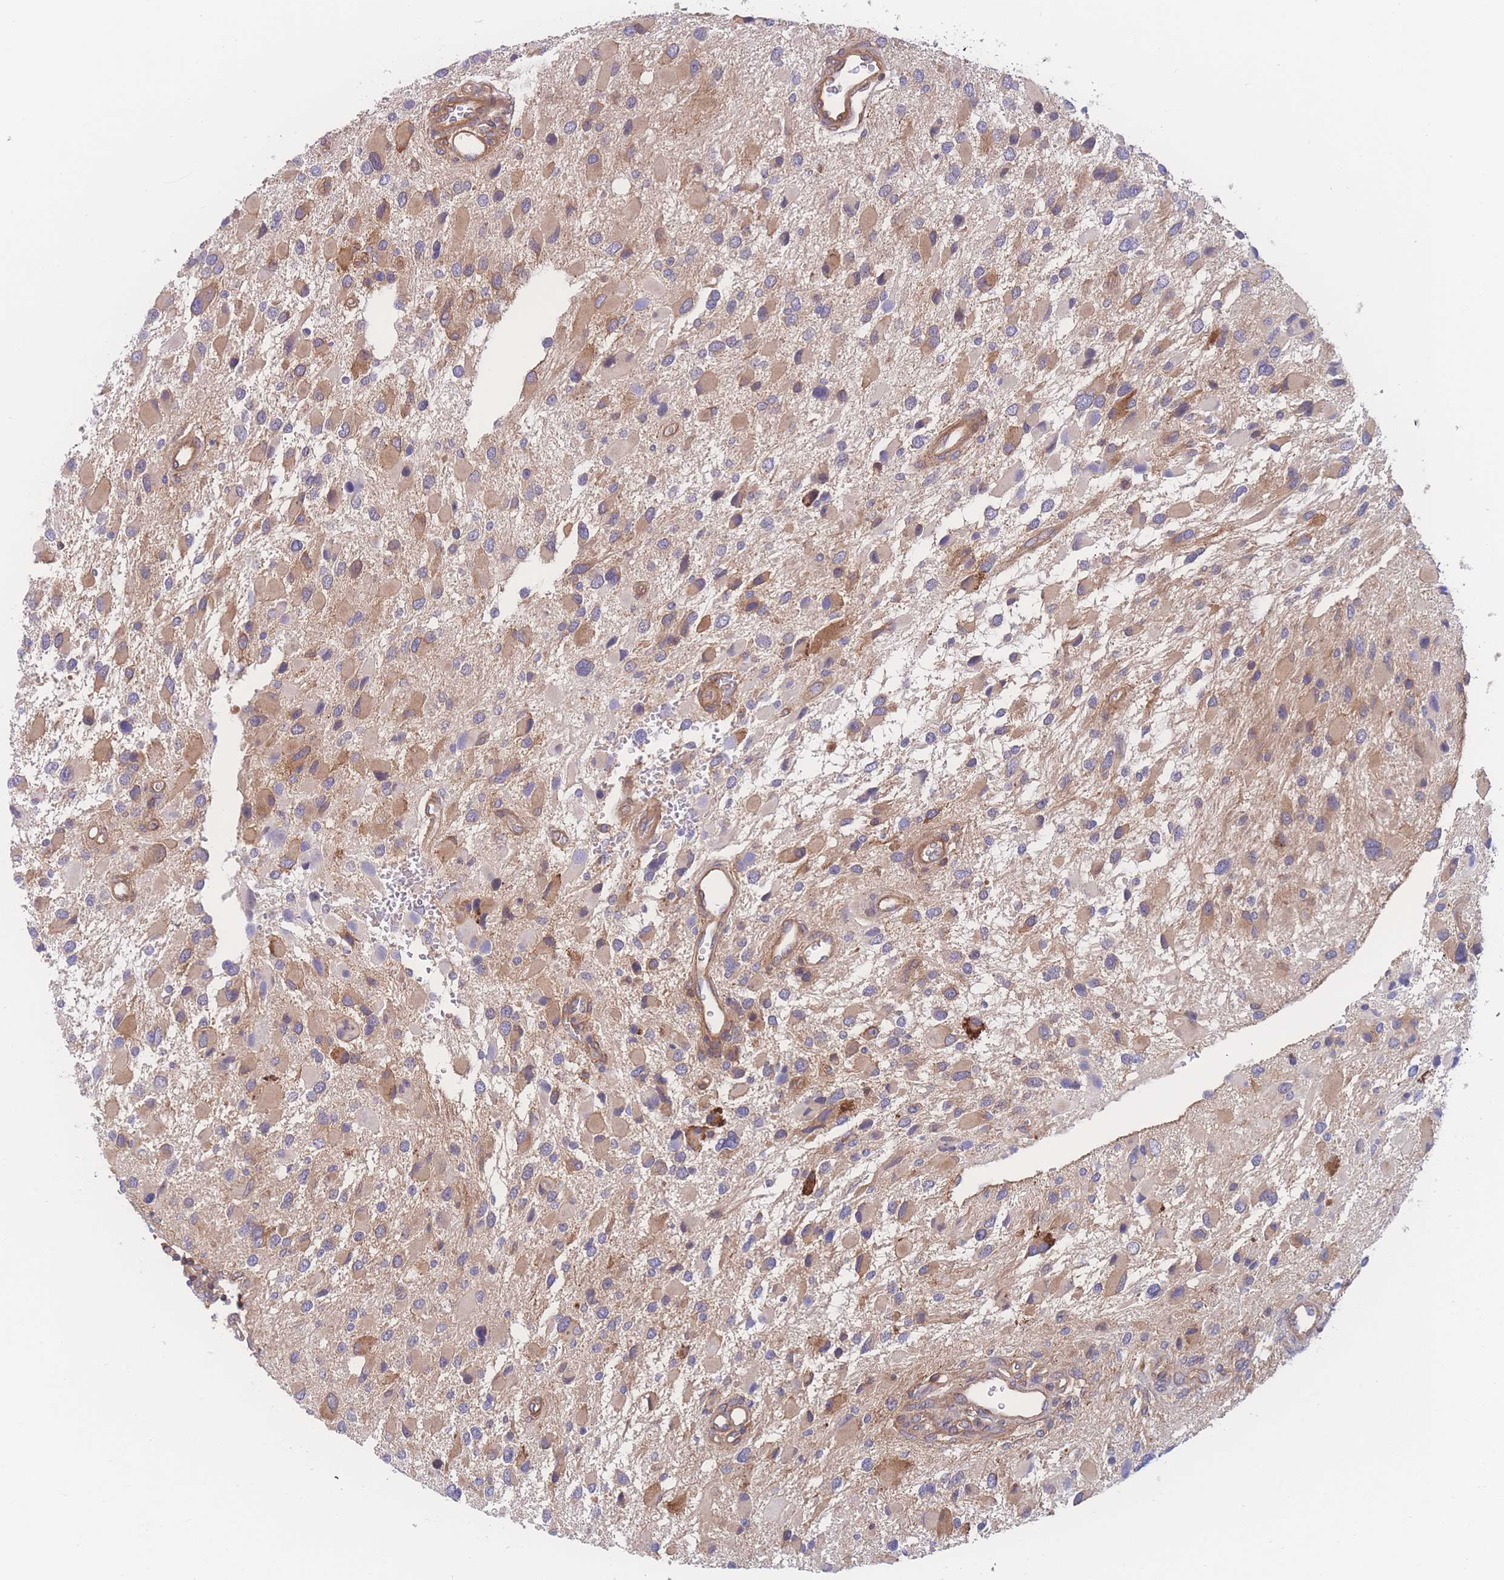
{"staining": {"intensity": "moderate", "quantity": "25%-75%", "location": "cytoplasmic/membranous"}, "tissue": "glioma", "cell_type": "Tumor cells", "image_type": "cancer", "snomed": [{"axis": "morphology", "description": "Glioma, malignant, High grade"}, {"axis": "topography", "description": "Brain"}], "caption": "Human high-grade glioma (malignant) stained for a protein (brown) displays moderate cytoplasmic/membranous positive expression in about 25%-75% of tumor cells.", "gene": "CFAP97", "patient": {"sex": "male", "age": 53}}